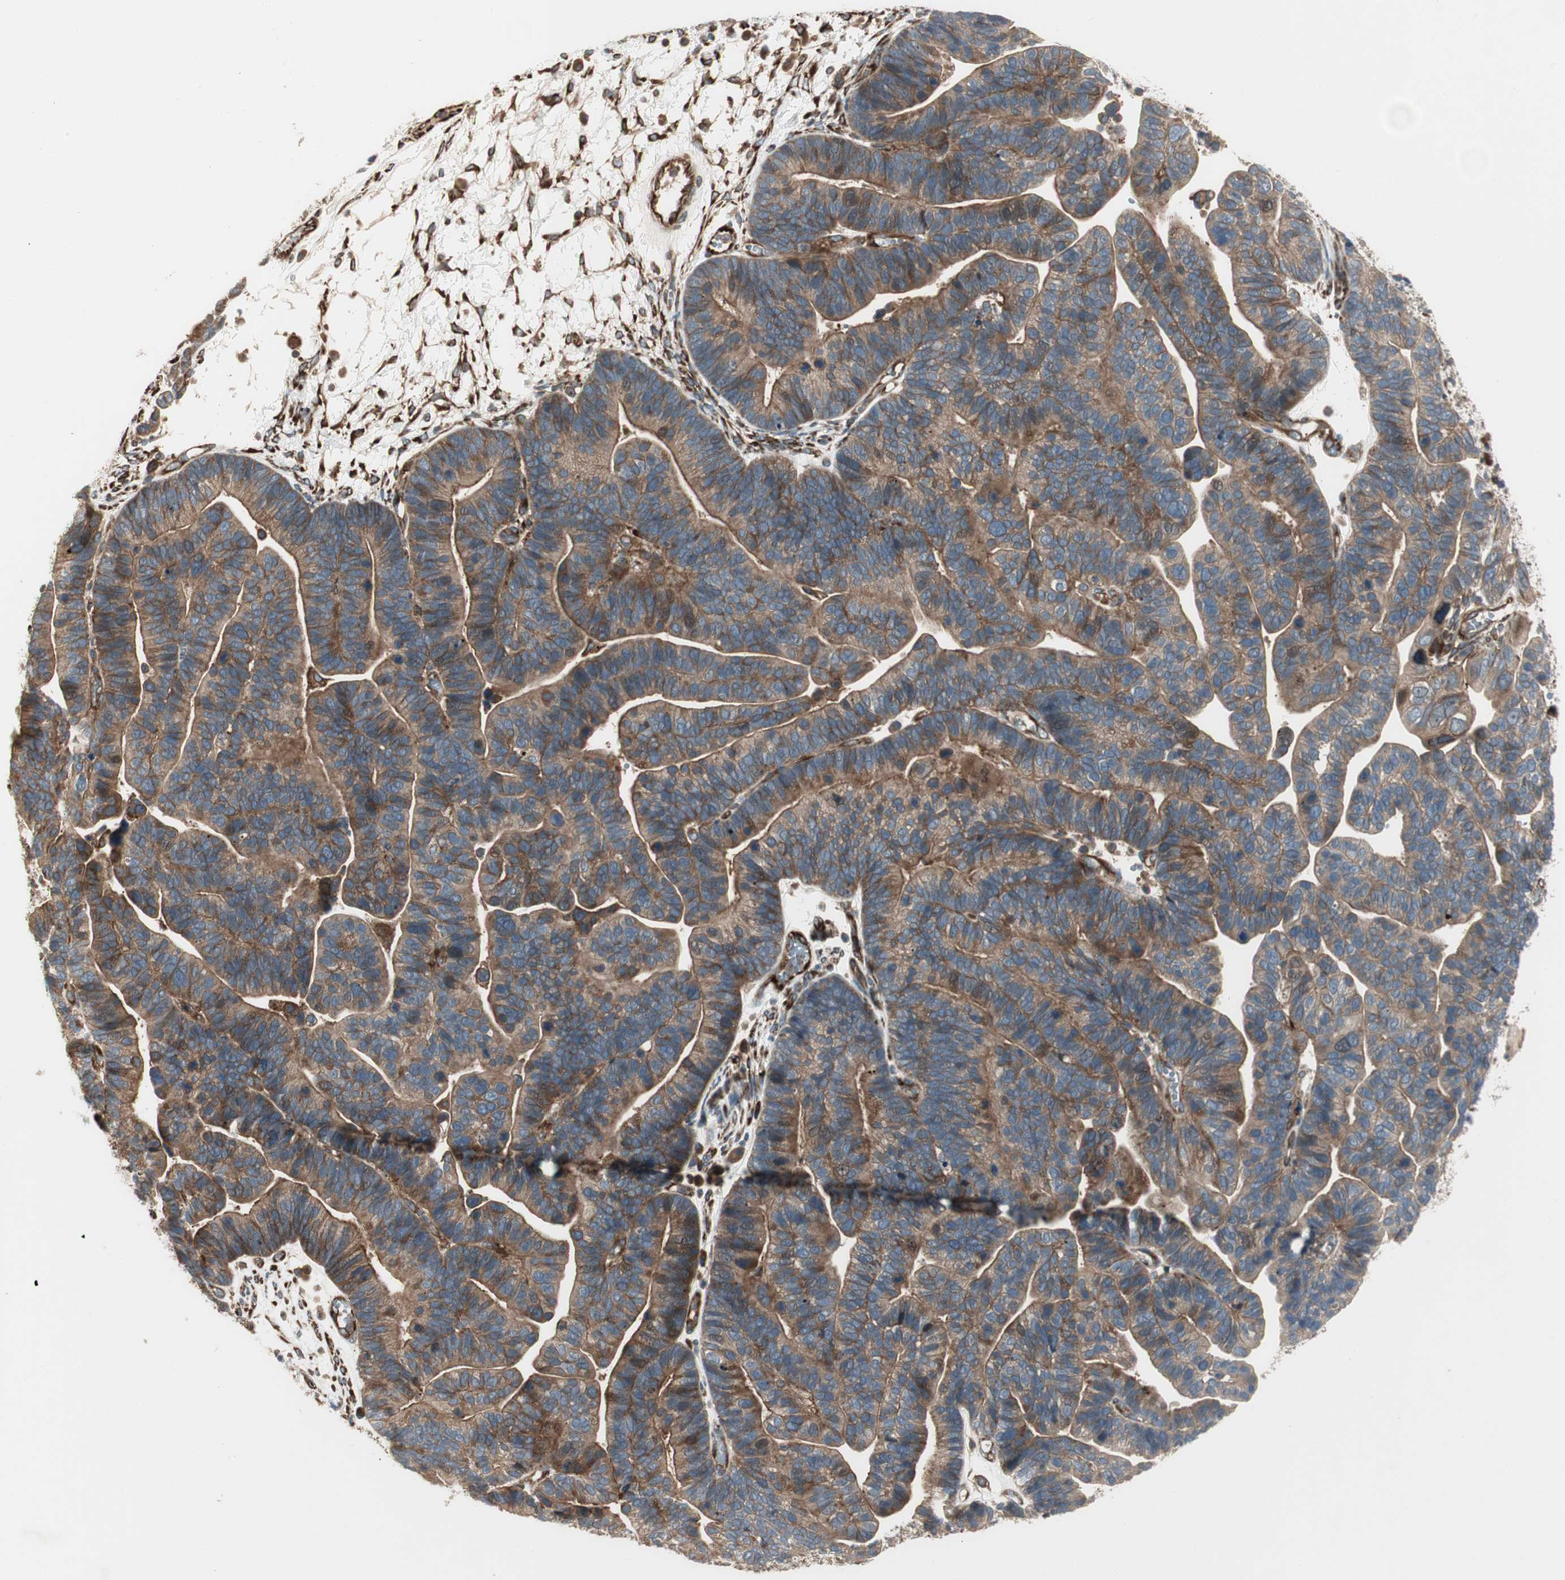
{"staining": {"intensity": "moderate", "quantity": ">75%", "location": "cytoplasmic/membranous"}, "tissue": "ovarian cancer", "cell_type": "Tumor cells", "image_type": "cancer", "snomed": [{"axis": "morphology", "description": "Cystadenocarcinoma, serous, NOS"}, {"axis": "topography", "description": "Ovary"}], "caption": "Immunohistochemistry (IHC) of ovarian cancer (serous cystadenocarcinoma) reveals medium levels of moderate cytoplasmic/membranous expression in about >75% of tumor cells. (IHC, brightfield microscopy, high magnification).", "gene": "PRKG1", "patient": {"sex": "female", "age": 56}}